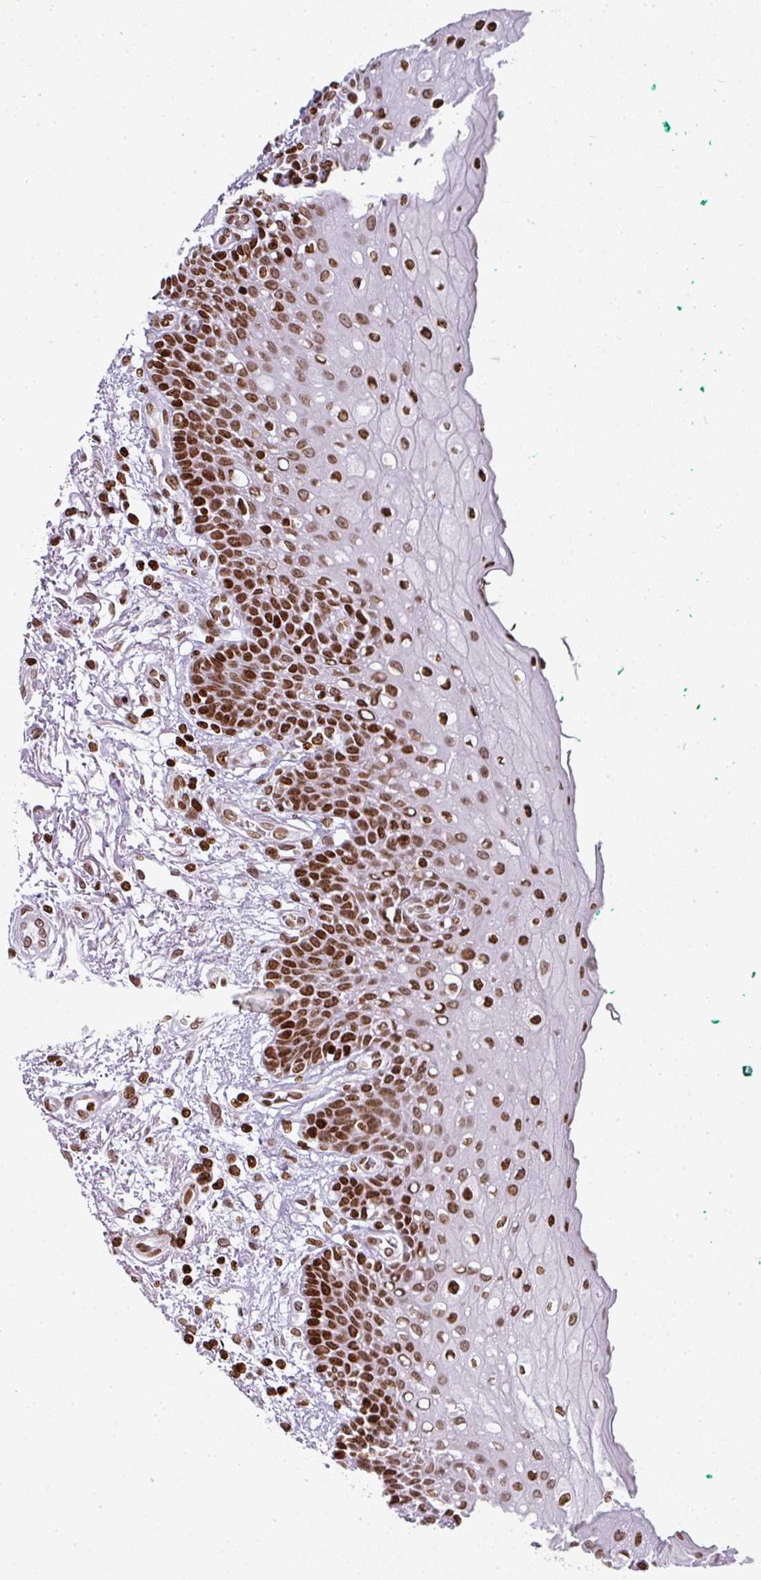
{"staining": {"intensity": "strong", "quantity": ">75%", "location": "nuclear"}, "tissue": "oral mucosa", "cell_type": "Squamous epithelial cells", "image_type": "normal", "snomed": [{"axis": "morphology", "description": "Normal tissue, NOS"}, {"axis": "morphology", "description": "Squamous cell carcinoma, NOS"}, {"axis": "topography", "description": "Oral tissue"}, {"axis": "topography", "description": "Tounge, NOS"}, {"axis": "topography", "description": "Head-Neck"}], "caption": "About >75% of squamous epithelial cells in benign oral mucosa reveal strong nuclear protein expression as visualized by brown immunohistochemical staining.", "gene": "RASL11A", "patient": {"sex": "male", "age": 79}}